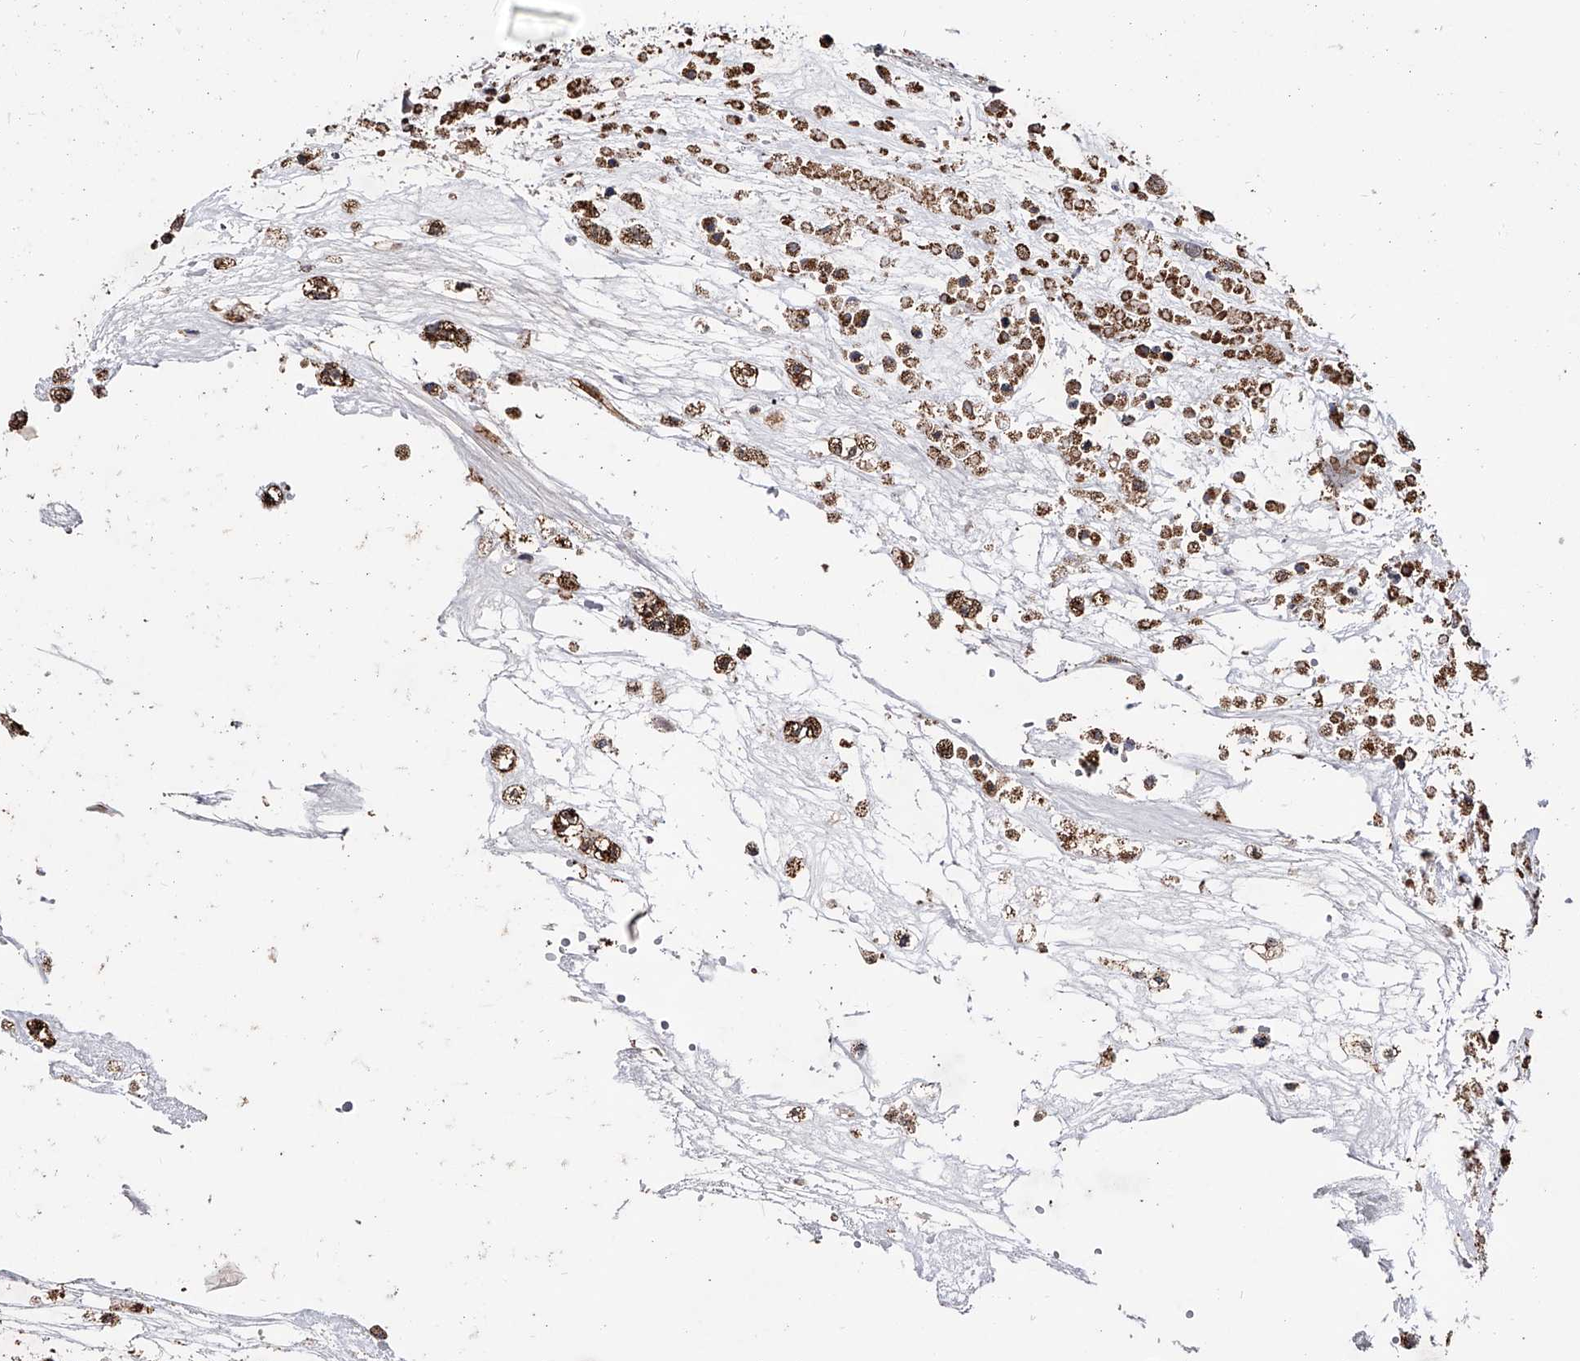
{"staining": {"intensity": "strong", "quantity": ">75%", "location": "cytoplasmic/membranous"}, "tissue": "head and neck cancer", "cell_type": "Tumor cells", "image_type": "cancer", "snomed": [{"axis": "morphology", "description": "Adenocarcinoma, NOS"}, {"axis": "morphology", "description": "Adenoma, NOS"}, {"axis": "topography", "description": "Head-Neck"}], "caption": "A high amount of strong cytoplasmic/membranous staining is seen in about >75% of tumor cells in head and neck cancer tissue. (Brightfield microscopy of DAB IHC at high magnification).", "gene": "SMPDL3A", "patient": {"sex": "female", "age": 55}}